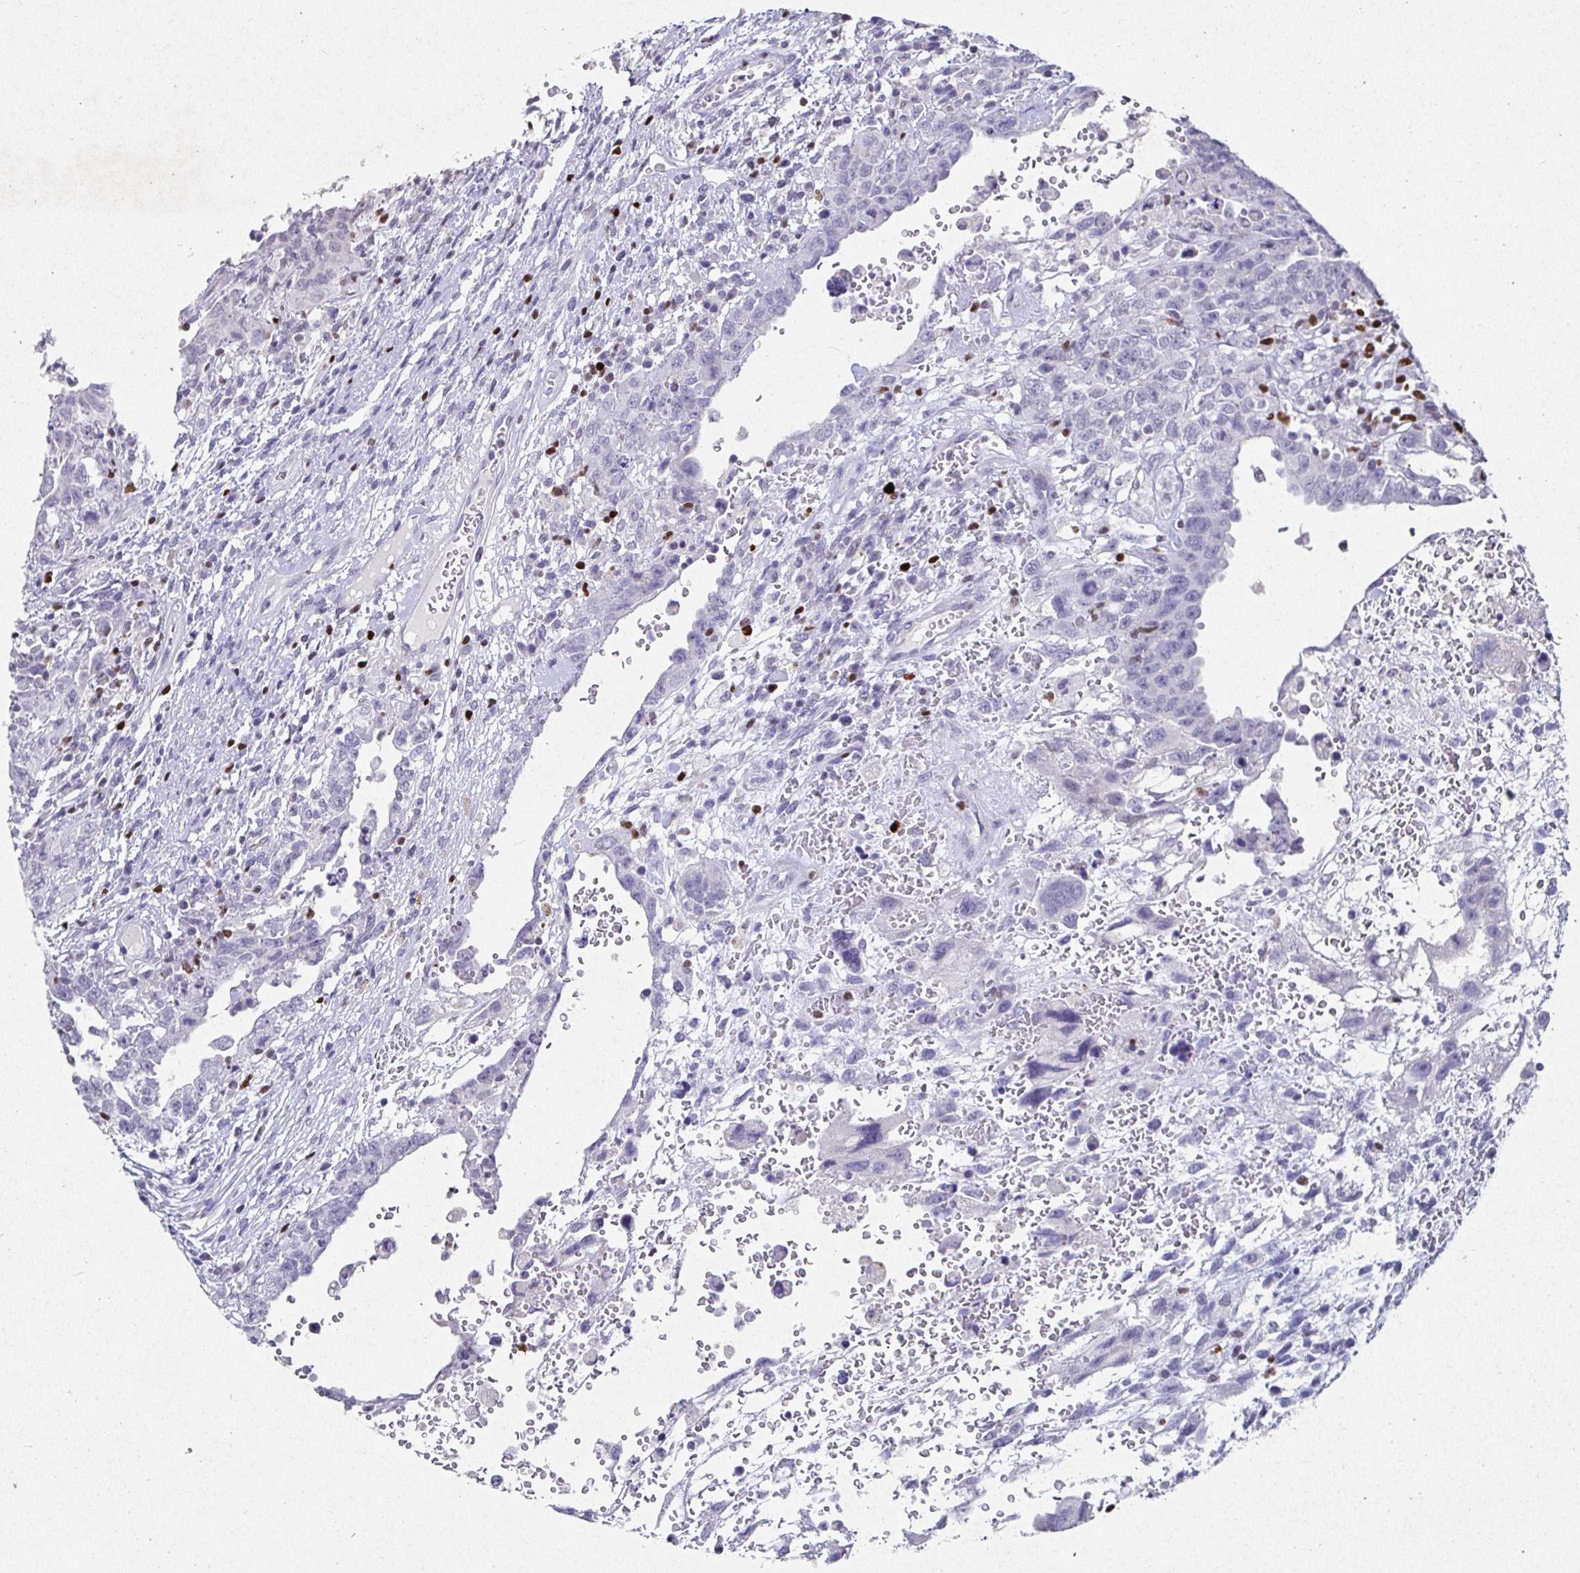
{"staining": {"intensity": "negative", "quantity": "none", "location": "none"}, "tissue": "testis cancer", "cell_type": "Tumor cells", "image_type": "cancer", "snomed": [{"axis": "morphology", "description": "Carcinoma, Embryonal, NOS"}, {"axis": "topography", "description": "Testis"}], "caption": "An immunohistochemistry (IHC) image of testis cancer is shown. There is no staining in tumor cells of testis cancer.", "gene": "SATB1", "patient": {"sex": "male", "age": 26}}